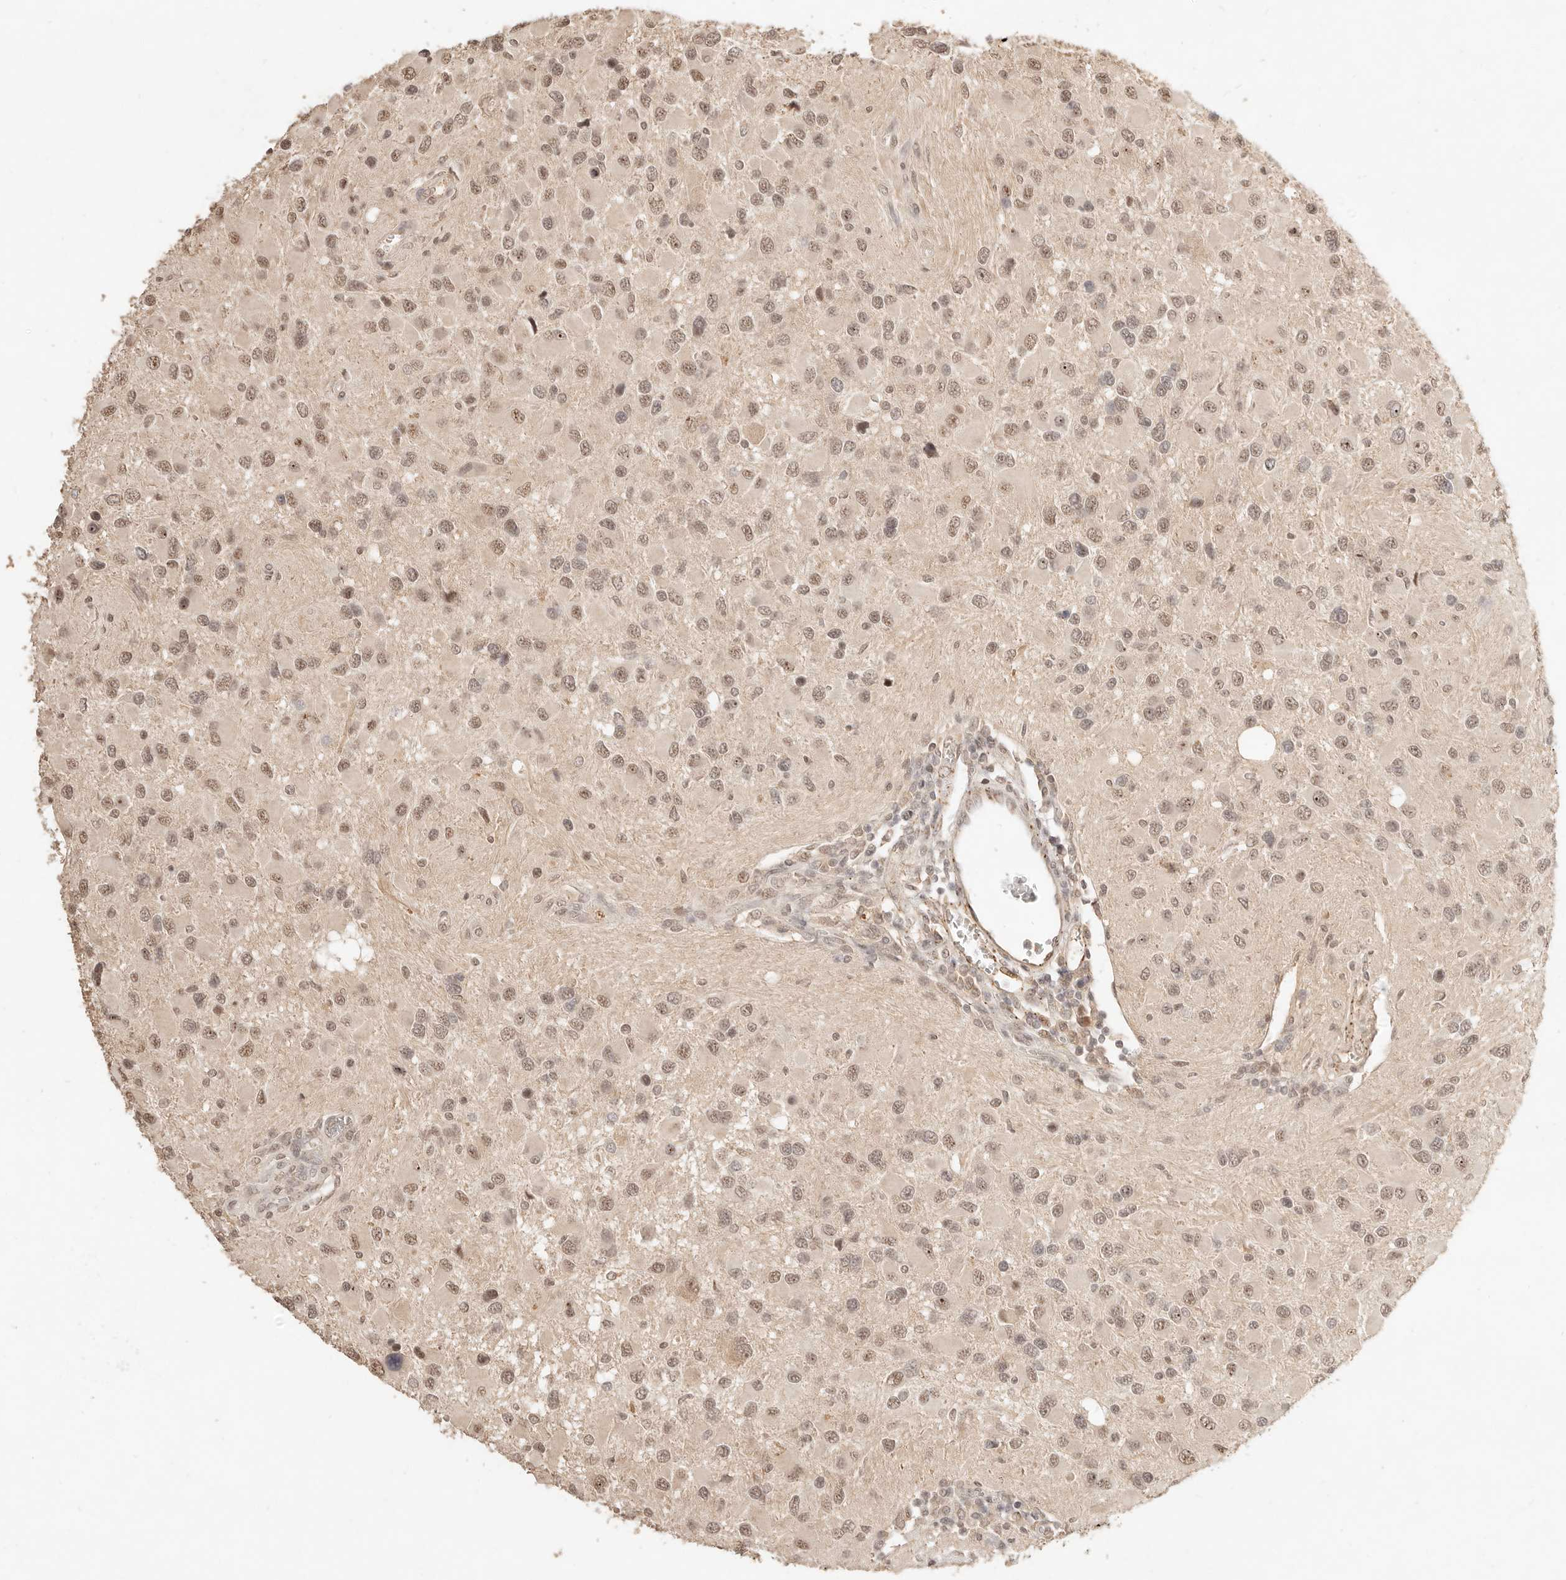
{"staining": {"intensity": "moderate", "quantity": ">75%", "location": "nuclear"}, "tissue": "glioma", "cell_type": "Tumor cells", "image_type": "cancer", "snomed": [{"axis": "morphology", "description": "Glioma, malignant, High grade"}, {"axis": "topography", "description": "Brain"}], "caption": "Protein analysis of glioma tissue reveals moderate nuclear expression in about >75% of tumor cells.", "gene": "MEP1A", "patient": {"sex": "male", "age": 53}}